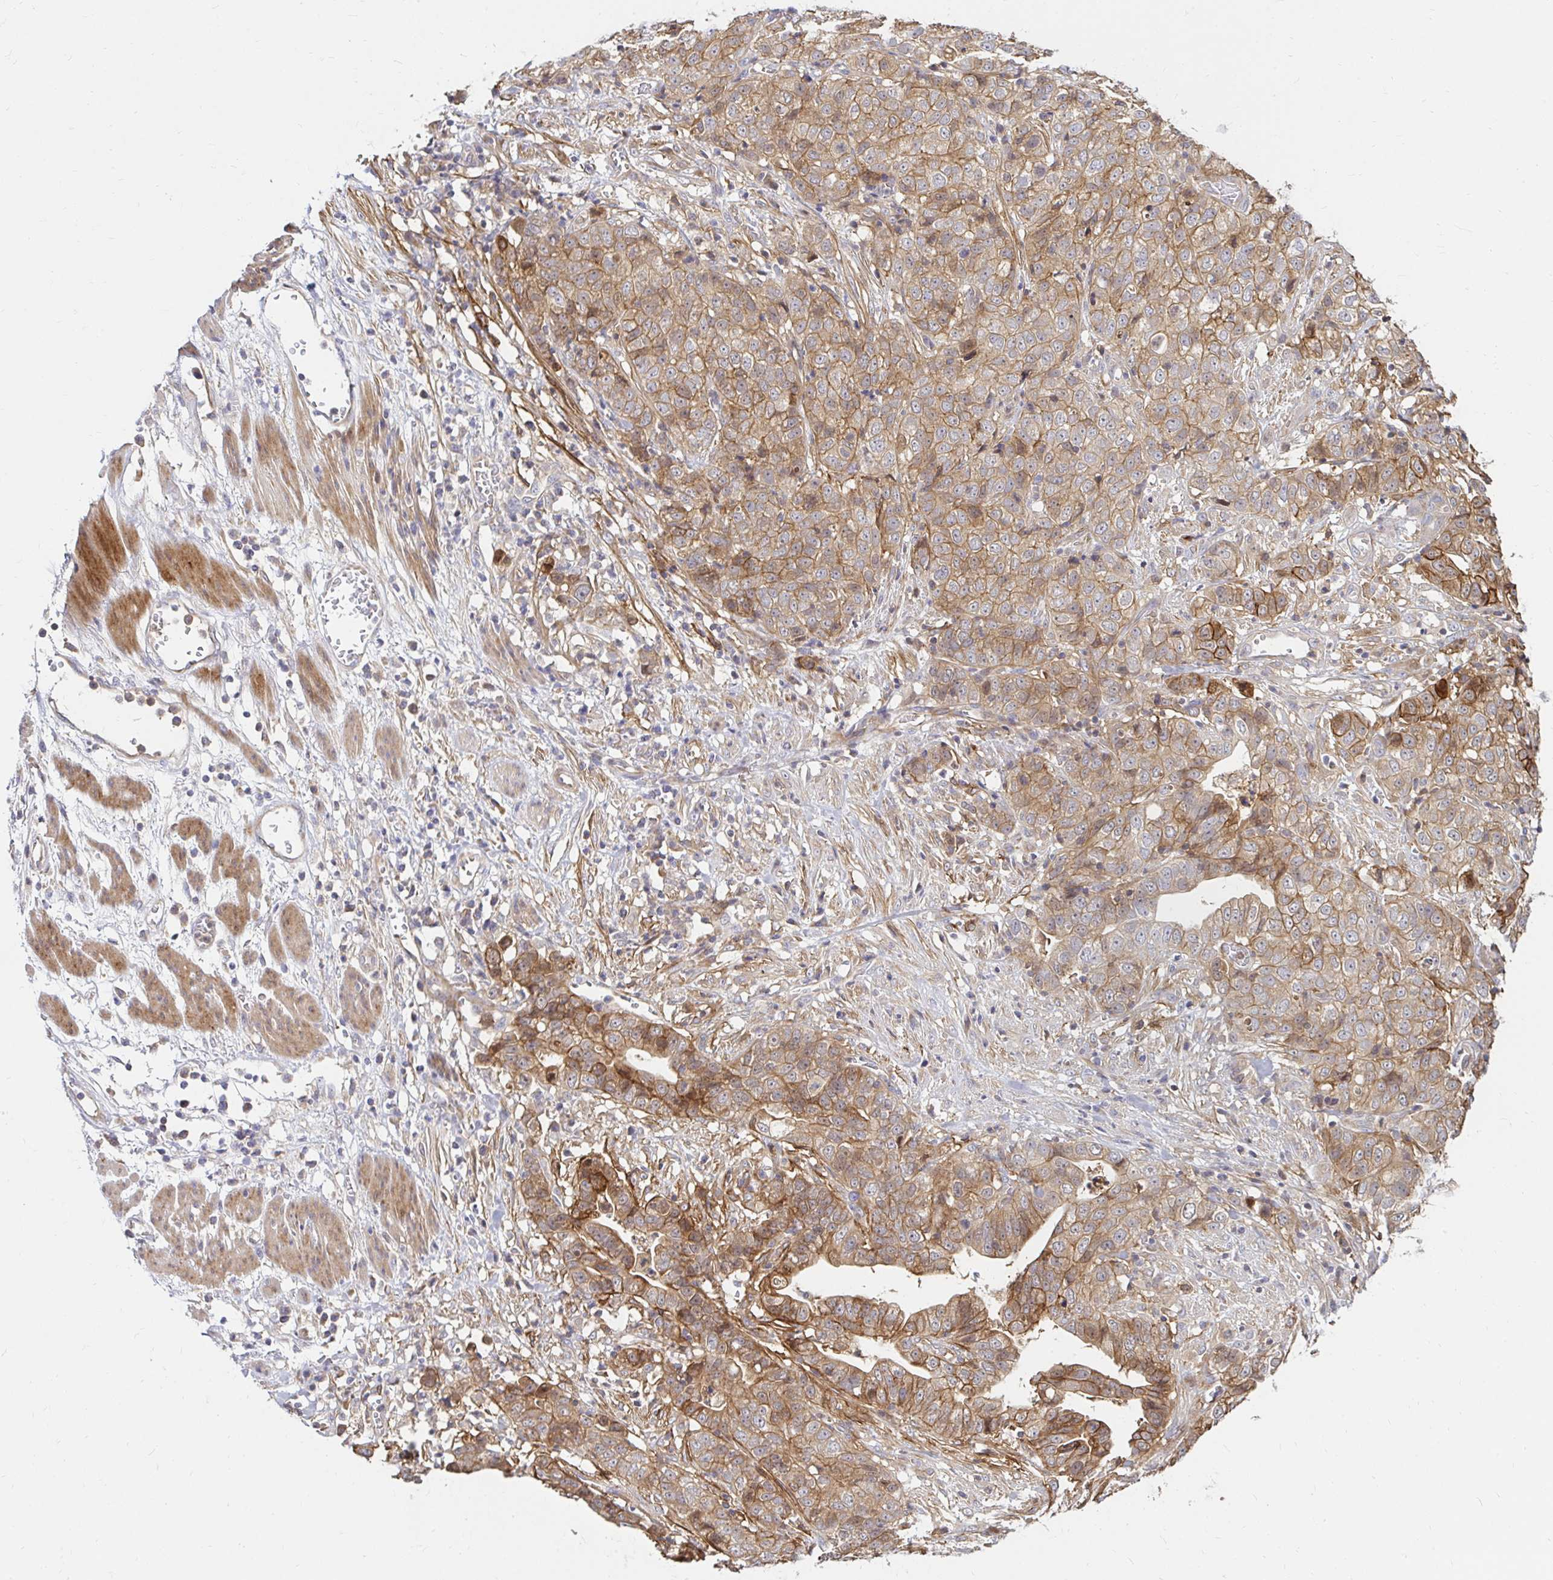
{"staining": {"intensity": "moderate", "quantity": ">75%", "location": "cytoplasmic/membranous"}, "tissue": "stomach cancer", "cell_type": "Tumor cells", "image_type": "cancer", "snomed": [{"axis": "morphology", "description": "Adenocarcinoma, NOS"}, {"axis": "topography", "description": "Stomach, upper"}], "caption": "Immunohistochemical staining of stomach adenocarcinoma displays medium levels of moderate cytoplasmic/membranous protein positivity in approximately >75% of tumor cells.", "gene": "ITGA2", "patient": {"sex": "female", "age": 67}}